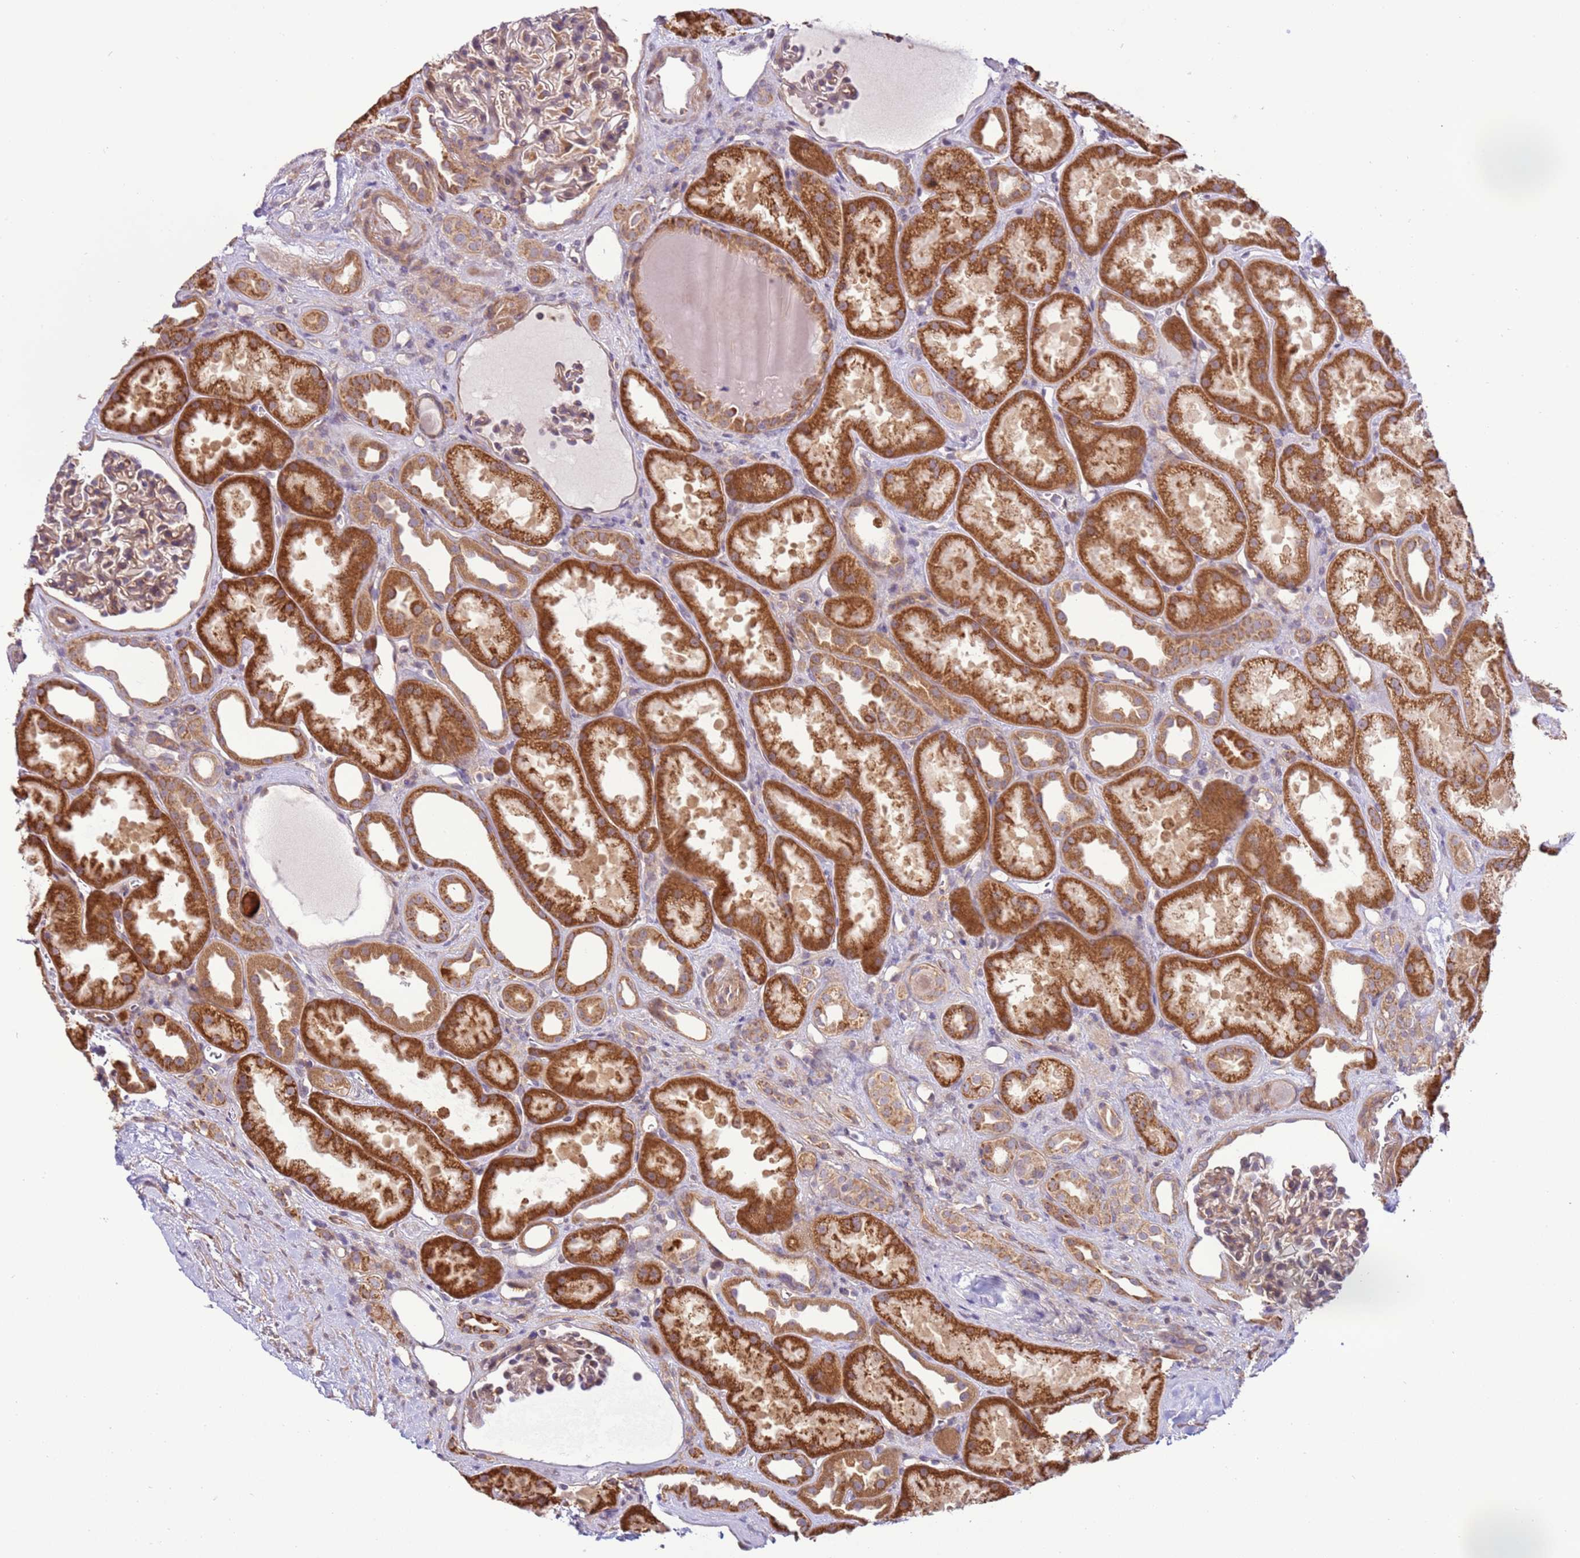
{"staining": {"intensity": "moderate", "quantity": ">75%", "location": "cytoplasmic/membranous"}, "tissue": "kidney", "cell_type": "Cells in glomeruli", "image_type": "normal", "snomed": [{"axis": "morphology", "description": "Normal tissue, NOS"}, {"axis": "topography", "description": "Kidney"}], "caption": "Protein analysis of unremarkable kidney demonstrates moderate cytoplasmic/membranous positivity in approximately >75% of cells in glomeruli.", "gene": "SCARA3", "patient": {"sex": "male", "age": 61}}